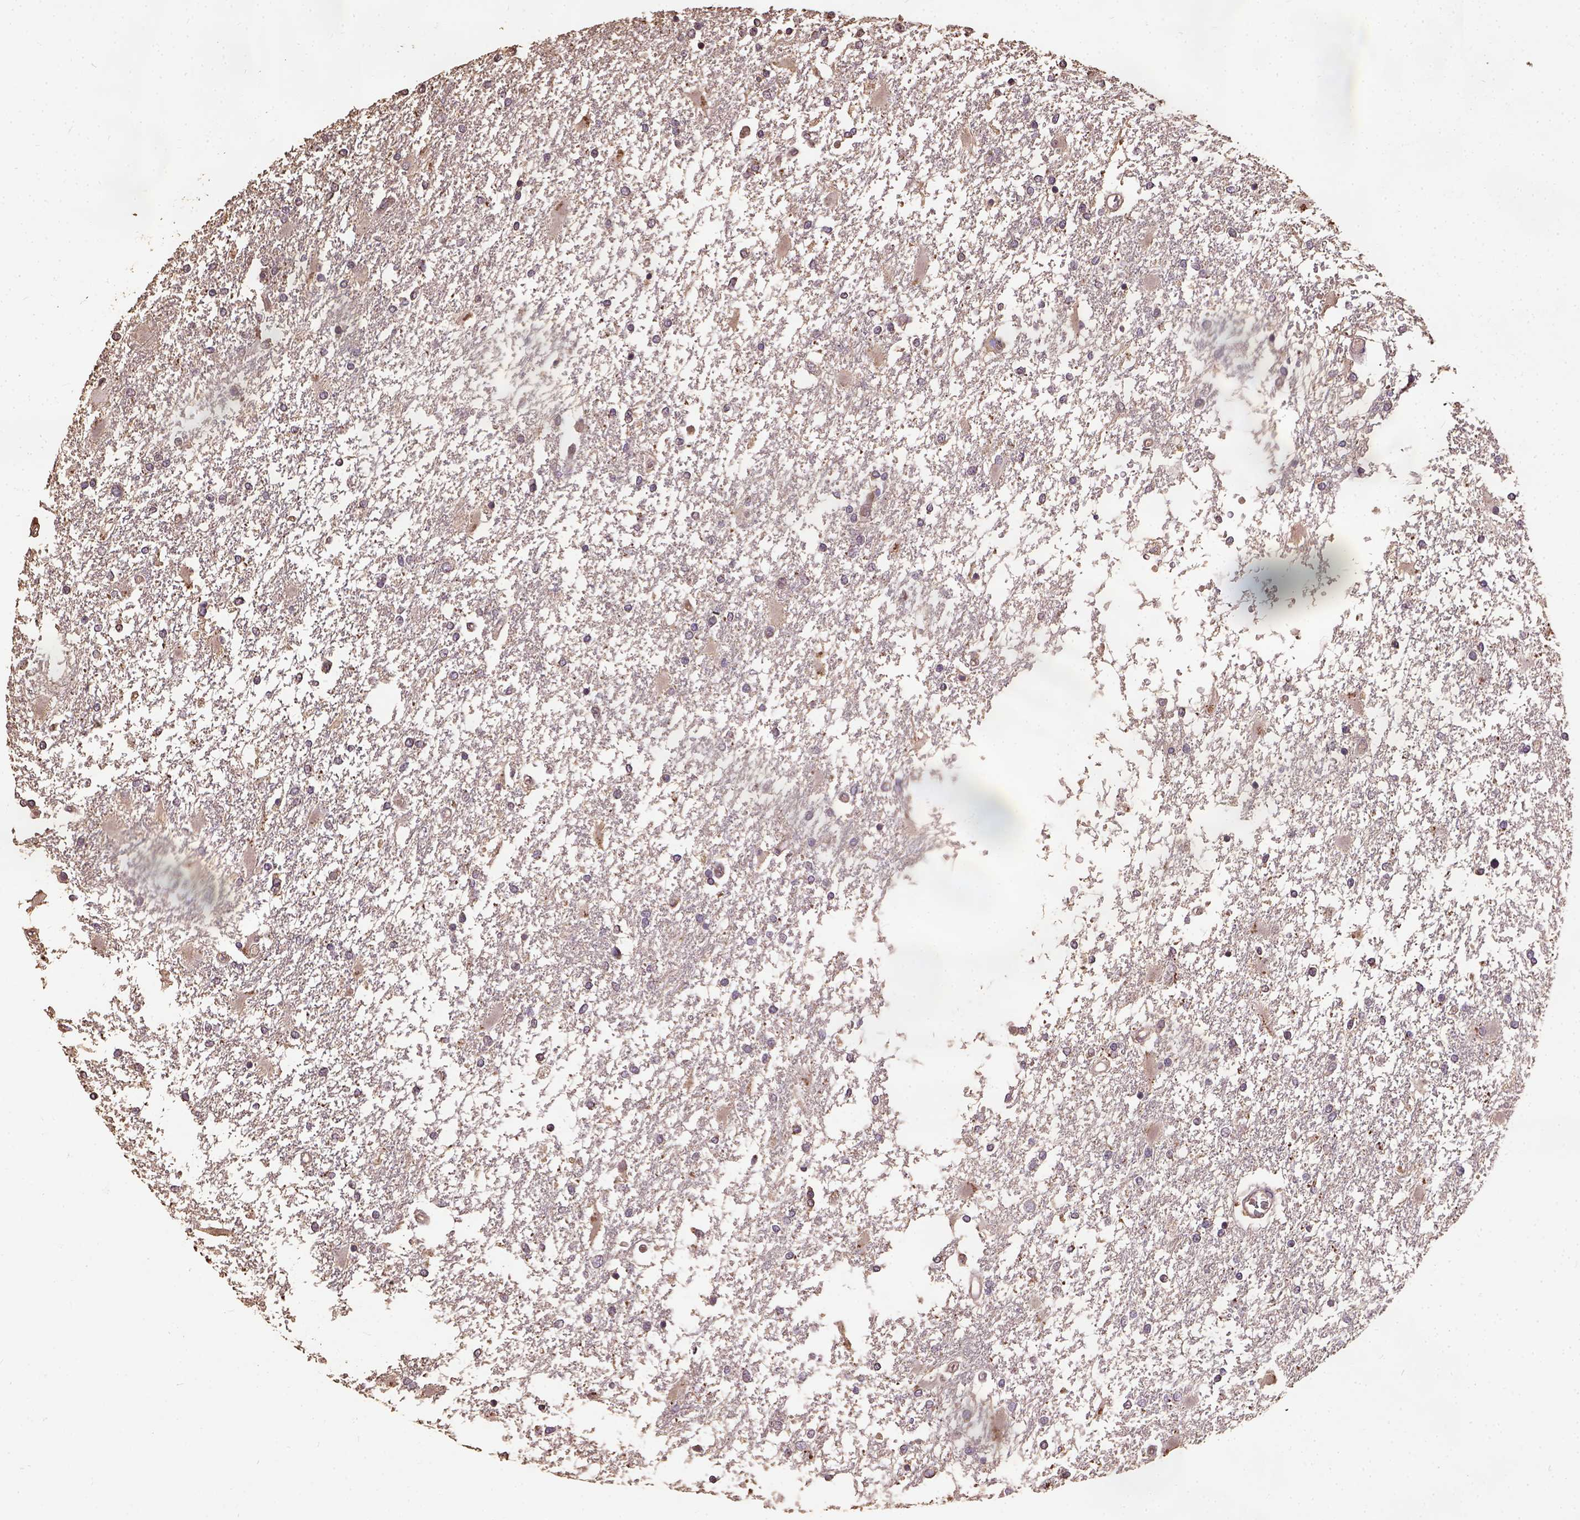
{"staining": {"intensity": "weak", "quantity": "<25%", "location": "cytoplasmic/membranous"}, "tissue": "glioma", "cell_type": "Tumor cells", "image_type": "cancer", "snomed": [{"axis": "morphology", "description": "Glioma, malignant, High grade"}, {"axis": "topography", "description": "Cerebral cortex"}], "caption": "Immunohistochemistry (IHC) photomicrograph of neoplastic tissue: high-grade glioma (malignant) stained with DAB demonstrates no significant protein positivity in tumor cells.", "gene": "ATP1B3", "patient": {"sex": "male", "age": 79}}